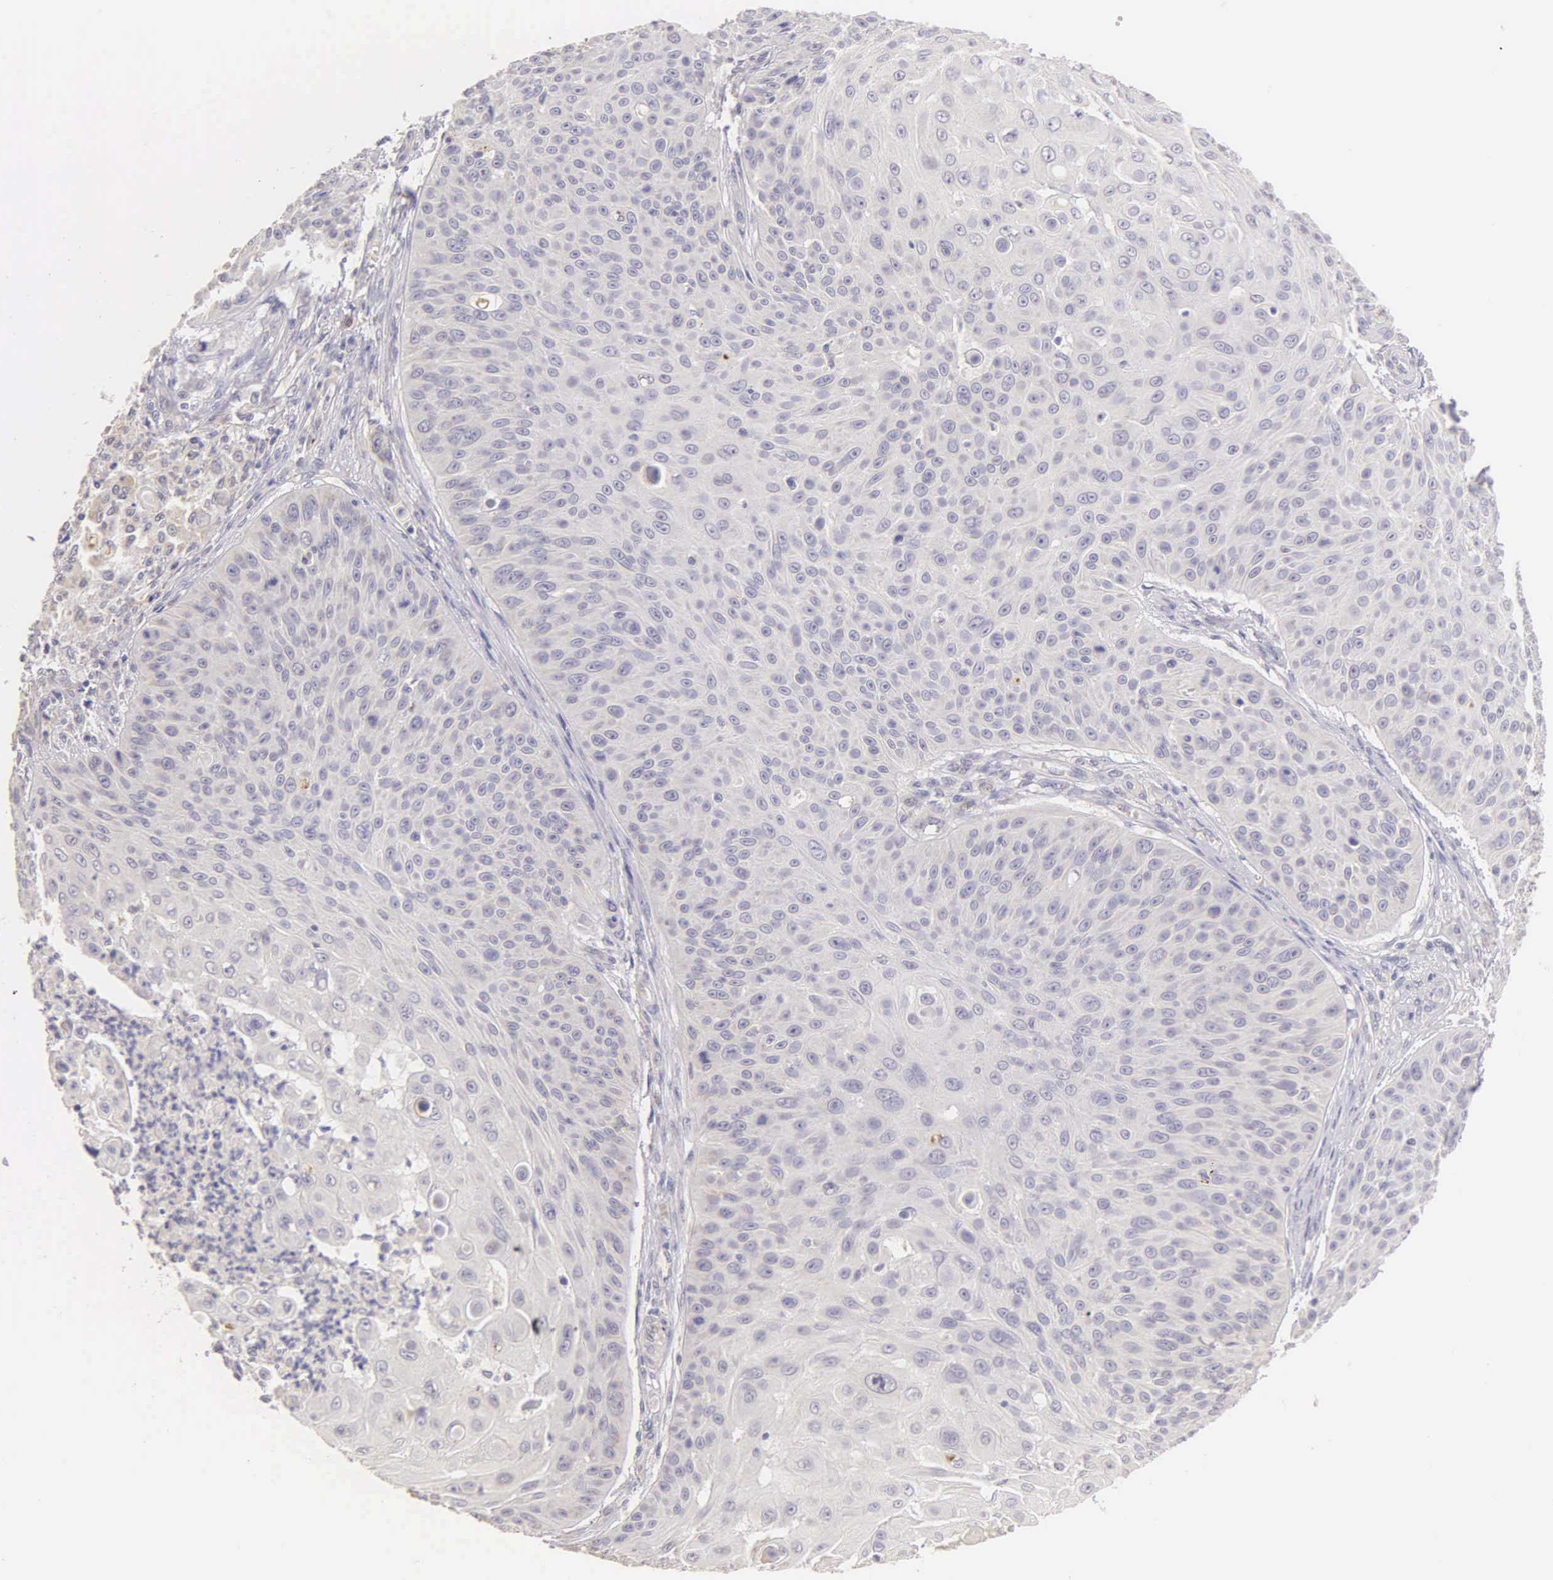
{"staining": {"intensity": "negative", "quantity": "none", "location": "none"}, "tissue": "skin cancer", "cell_type": "Tumor cells", "image_type": "cancer", "snomed": [{"axis": "morphology", "description": "Squamous cell carcinoma, NOS"}, {"axis": "topography", "description": "Skin"}], "caption": "IHC of skin squamous cell carcinoma reveals no staining in tumor cells.", "gene": "ESR1", "patient": {"sex": "male", "age": 82}}